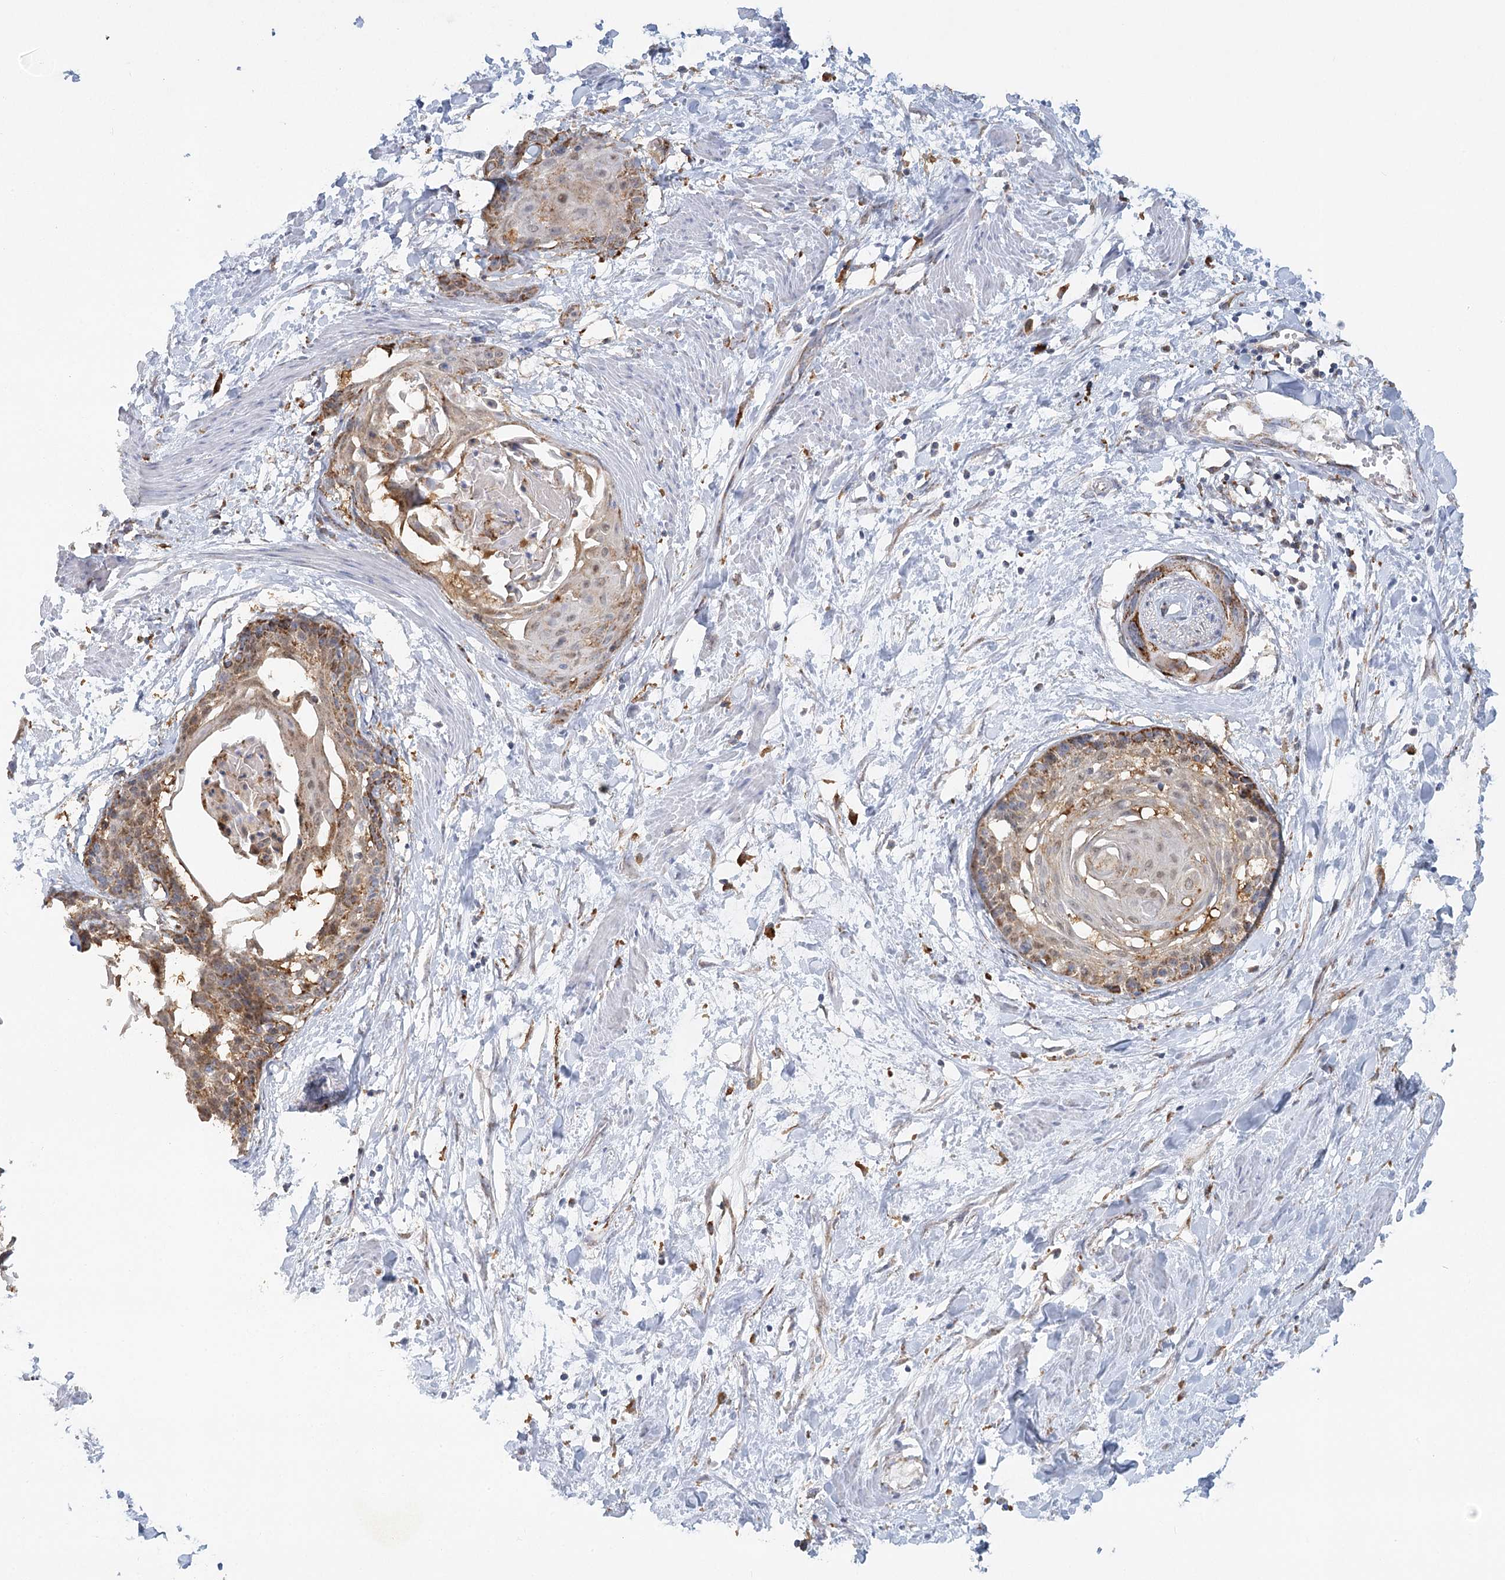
{"staining": {"intensity": "moderate", "quantity": "25%-75%", "location": "cytoplasmic/membranous"}, "tissue": "cervical cancer", "cell_type": "Tumor cells", "image_type": "cancer", "snomed": [{"axis": "morphology", "description": "Squamous cell carcinoma, NOS"}, {"axis": "topography", "description": "Cervix"}], "caption": "High-power microscopy captured an IHC micrograph of squamous cell carcinoma (cervical), revealing moderate cytoplasmic/membranous positivity in about 25%-75% of tumor cells. The staining is performed using DAB (3,3'-diaminobenzidine) brown chromogen to label protein expression. The nuclei are counter-stained blue using hematoxylin.", "gene": "TAS1R1", "patient": {"sex": "female", "age": 57}}